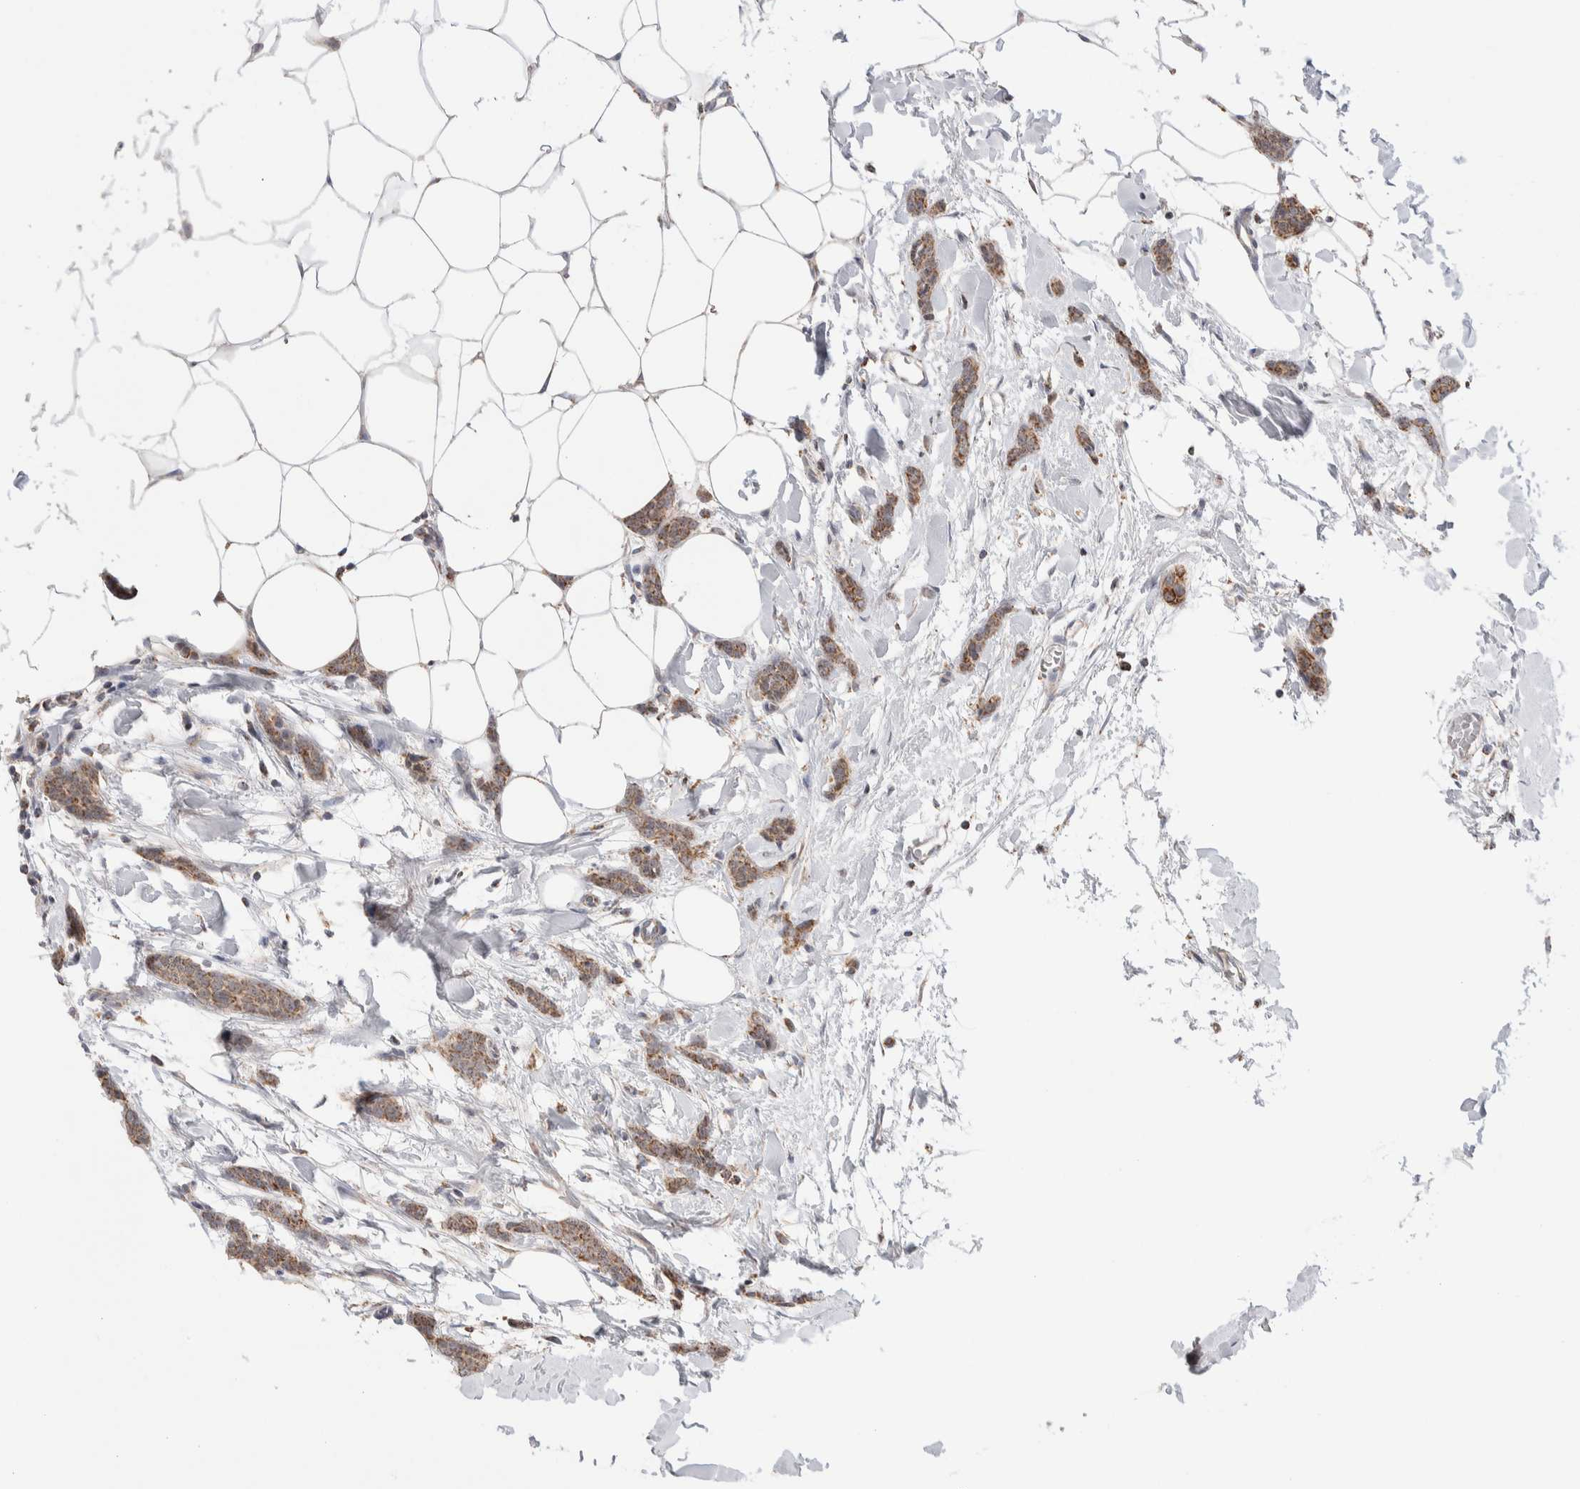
{"staining": {"intensity": "moderate", "quantity": ">75%", "location": "cytoplasmic/membranous"}, "tissue": "breast cancer", "cell_type": "Tumor cells", "image_type": "cancer", "snomed": [{"axis": "morphology", "description": "Lobular carcinoma"}, {"axis": "topography", "description": "Skin"}, {"axis": "topography", "description": "Breast"}], "caption": "Immunohistochemical staining of breast cancer (lobular carcinoma) reveals medium levels of moderate cytoplasmic/membranous staining in approximately >75% of tumor cells.", "gene": "ZNF695", "patient": {"sex": "female", "age": 46}}